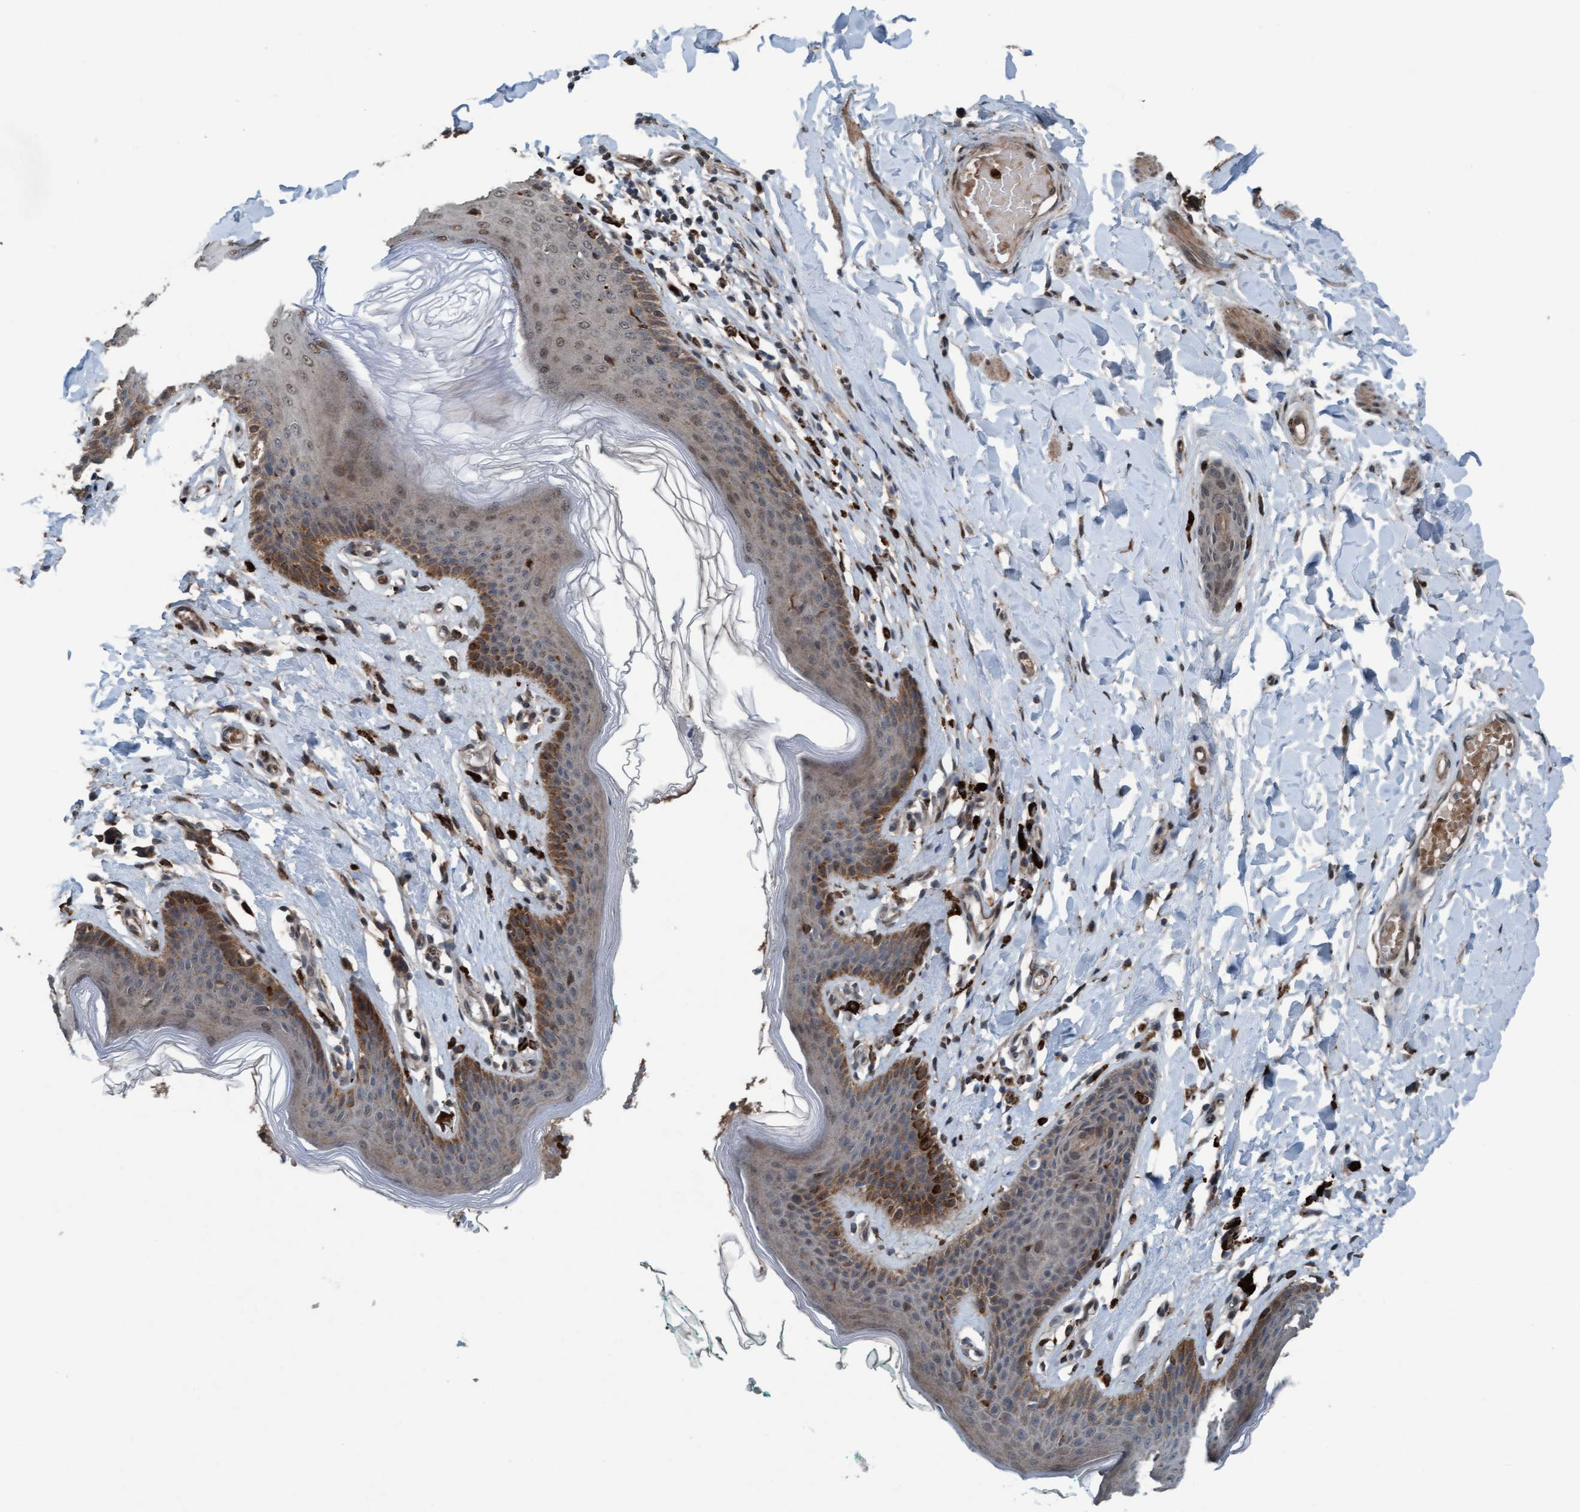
{"staining": {"intensity": "moderate", "quantity": "25%-75%", "location": "cytoplasmic/membranous,nuclear"}, "tissue": "skin", "cell_type": "Epidermal cells", "image_type": "normal", "snomed": [{"axis": "morphology", "description": "Normal tissue, NOS"}, {"axis": "topography", "description": "Vulva"}], "caption": "IHC of unremarkable human skin demonstrates medium levels of moderate cytoplasmic/membranous,nuclear staining in about 25%-75% of epidermal cells.", "gene": "PLXNB2", "patient": {"sex": "female", "age": 66}}